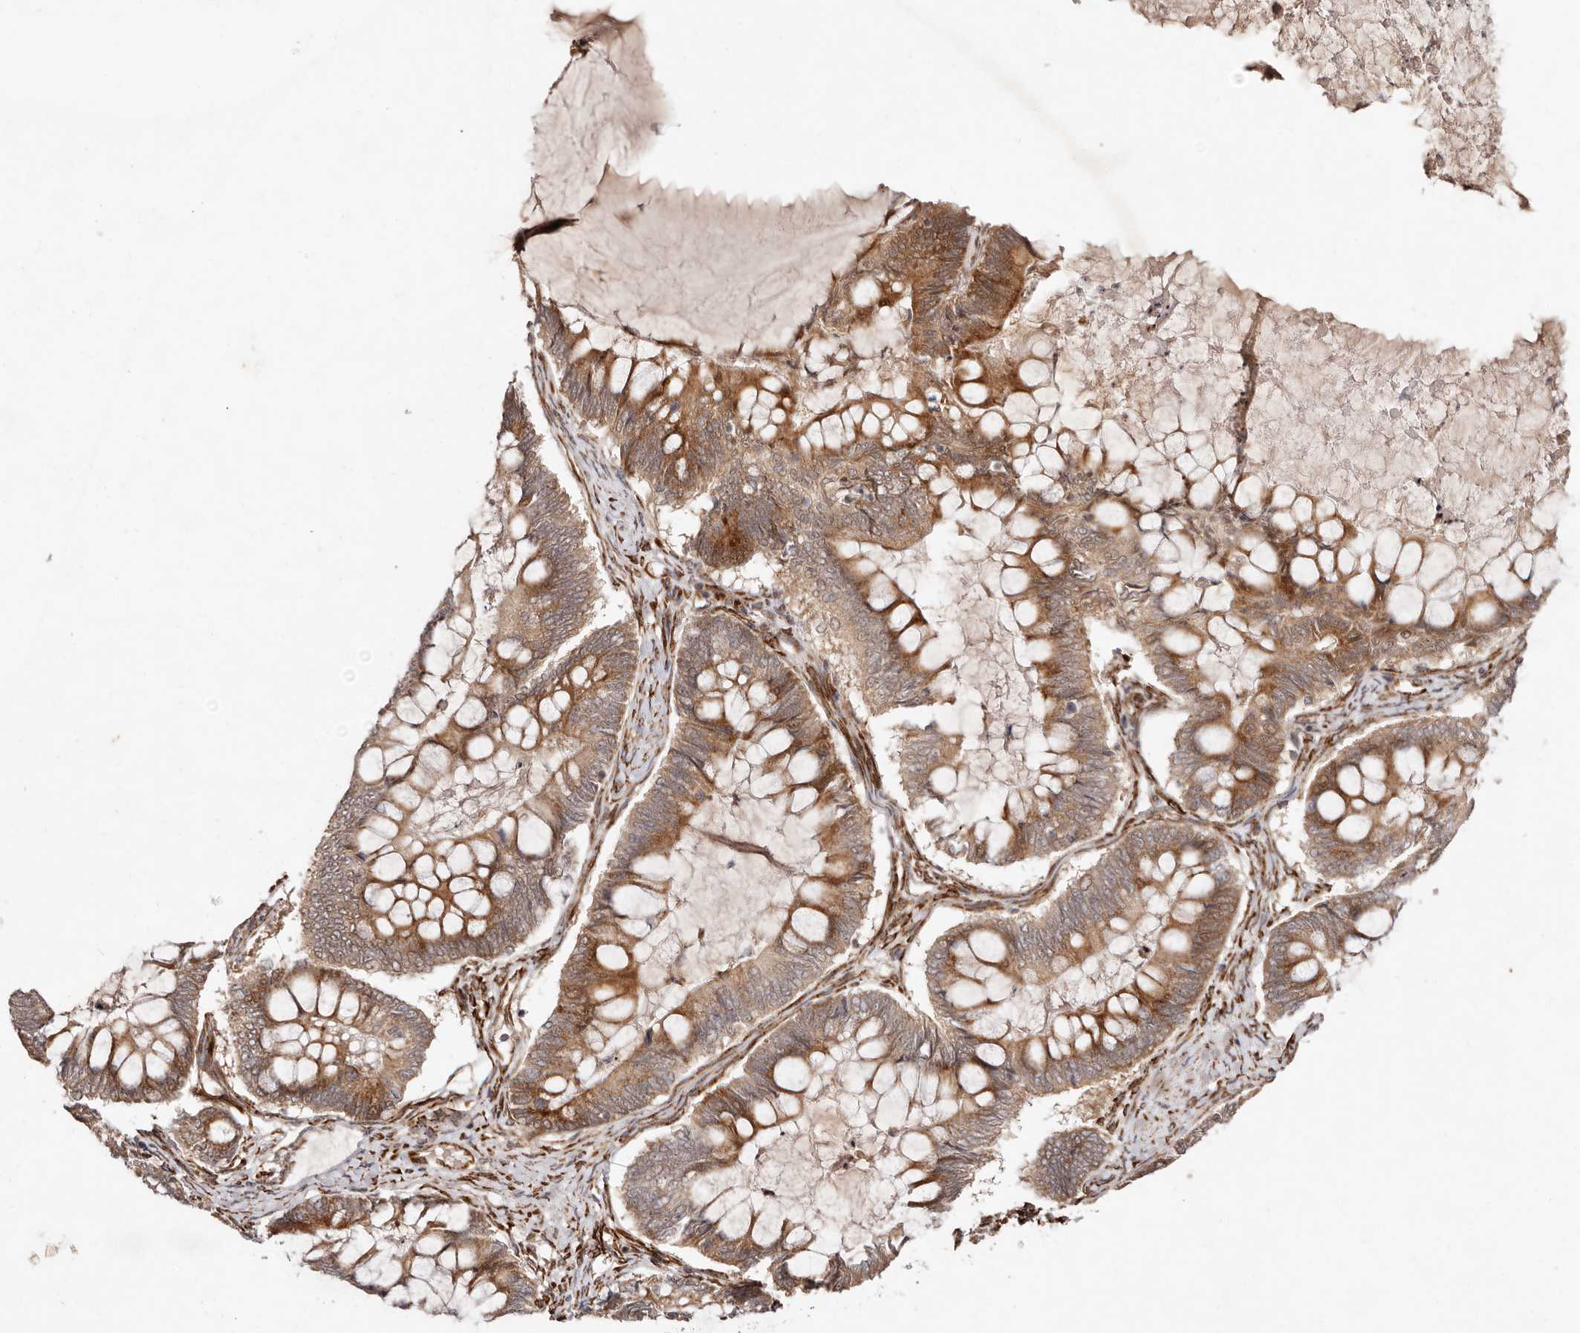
{"staining": {"intensity": "moderate", "quantity": ">75%", "location": "cytoplasmic/membranous"}, "tissue": "ovarian cancer", "cell_type": "Tumor cells", "image_type": "cancer", "snomed": [{"axis": "morphology", "description": "Cystadenocarcinoma, mucinous, NOS"}, {"axis": "topography", "description": "Ovary"}], "caption": "Protein staining of ovarian mucinous cystadenocarcinoma tissue displays moderate cytoplasmic/membranous staining in about >75% of tumor cells.", "gene": "BCL2L15", "patient": {"sex": "female", "age": 61}}